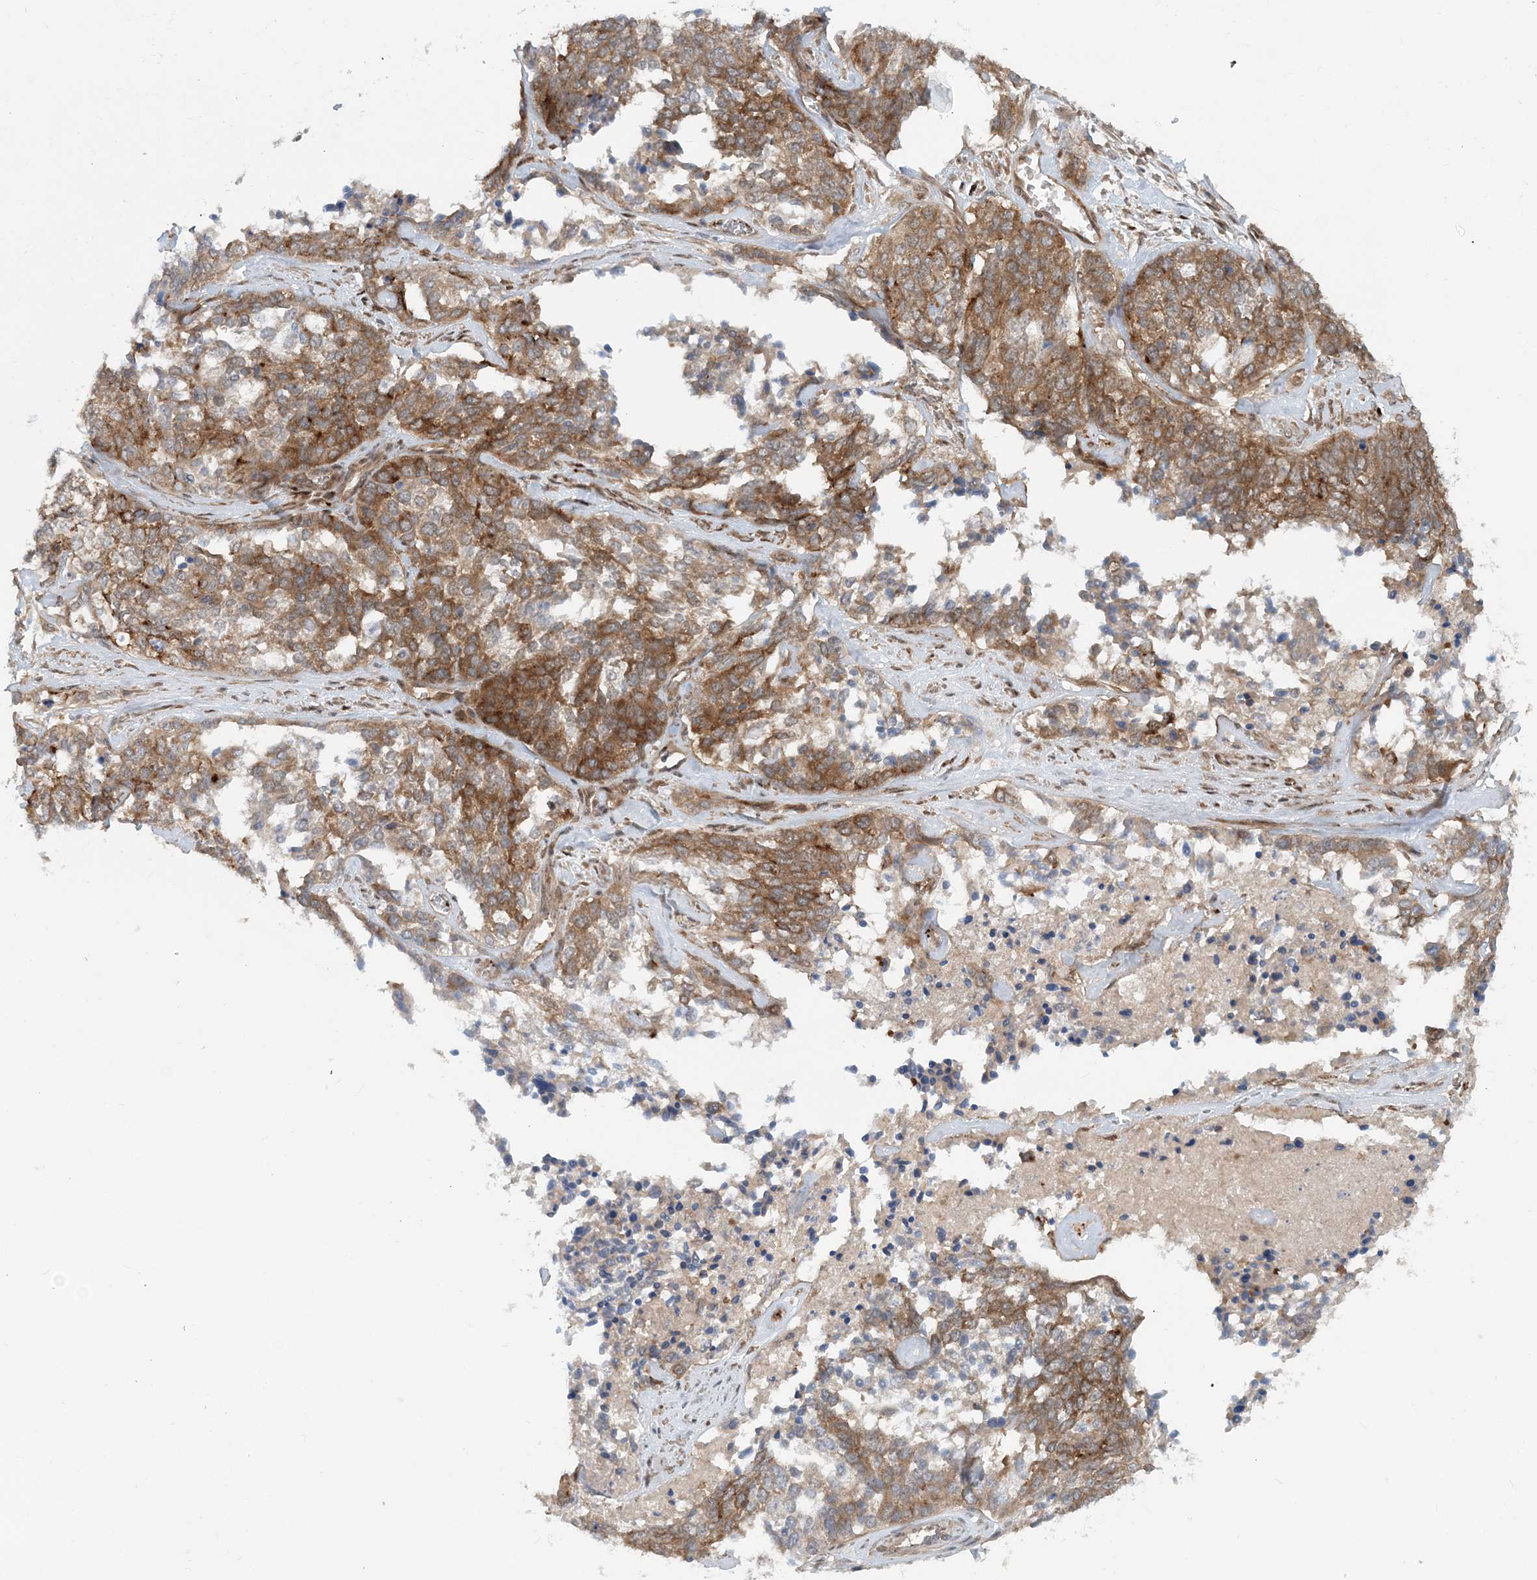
{"staining": {"intensity": "moderate", "quantity": ">75%", "location": "cytoplasmic/membranous"}, "tissue": "ovarian cancer", "cell_type": "Tumor cells", "image_type": "cancer", "snomed": [{"axis": "morphology", "description": "Cystadenocarcinoma, serous, NOS"}, {"axis": "topography", "description": "Ovary"}], "caption": "This image demonstrates ovarian serous cystadenocarcinoma stained with immunohistochemistry (IHC) to label a protein in brown. The cytoplasmic/membranous of tumor cells show moderate positivity for the protein. Nuclei are counter-stained blue.", "gene": "GEMIN5", "patient": {"sex": "female", "age": 44}}